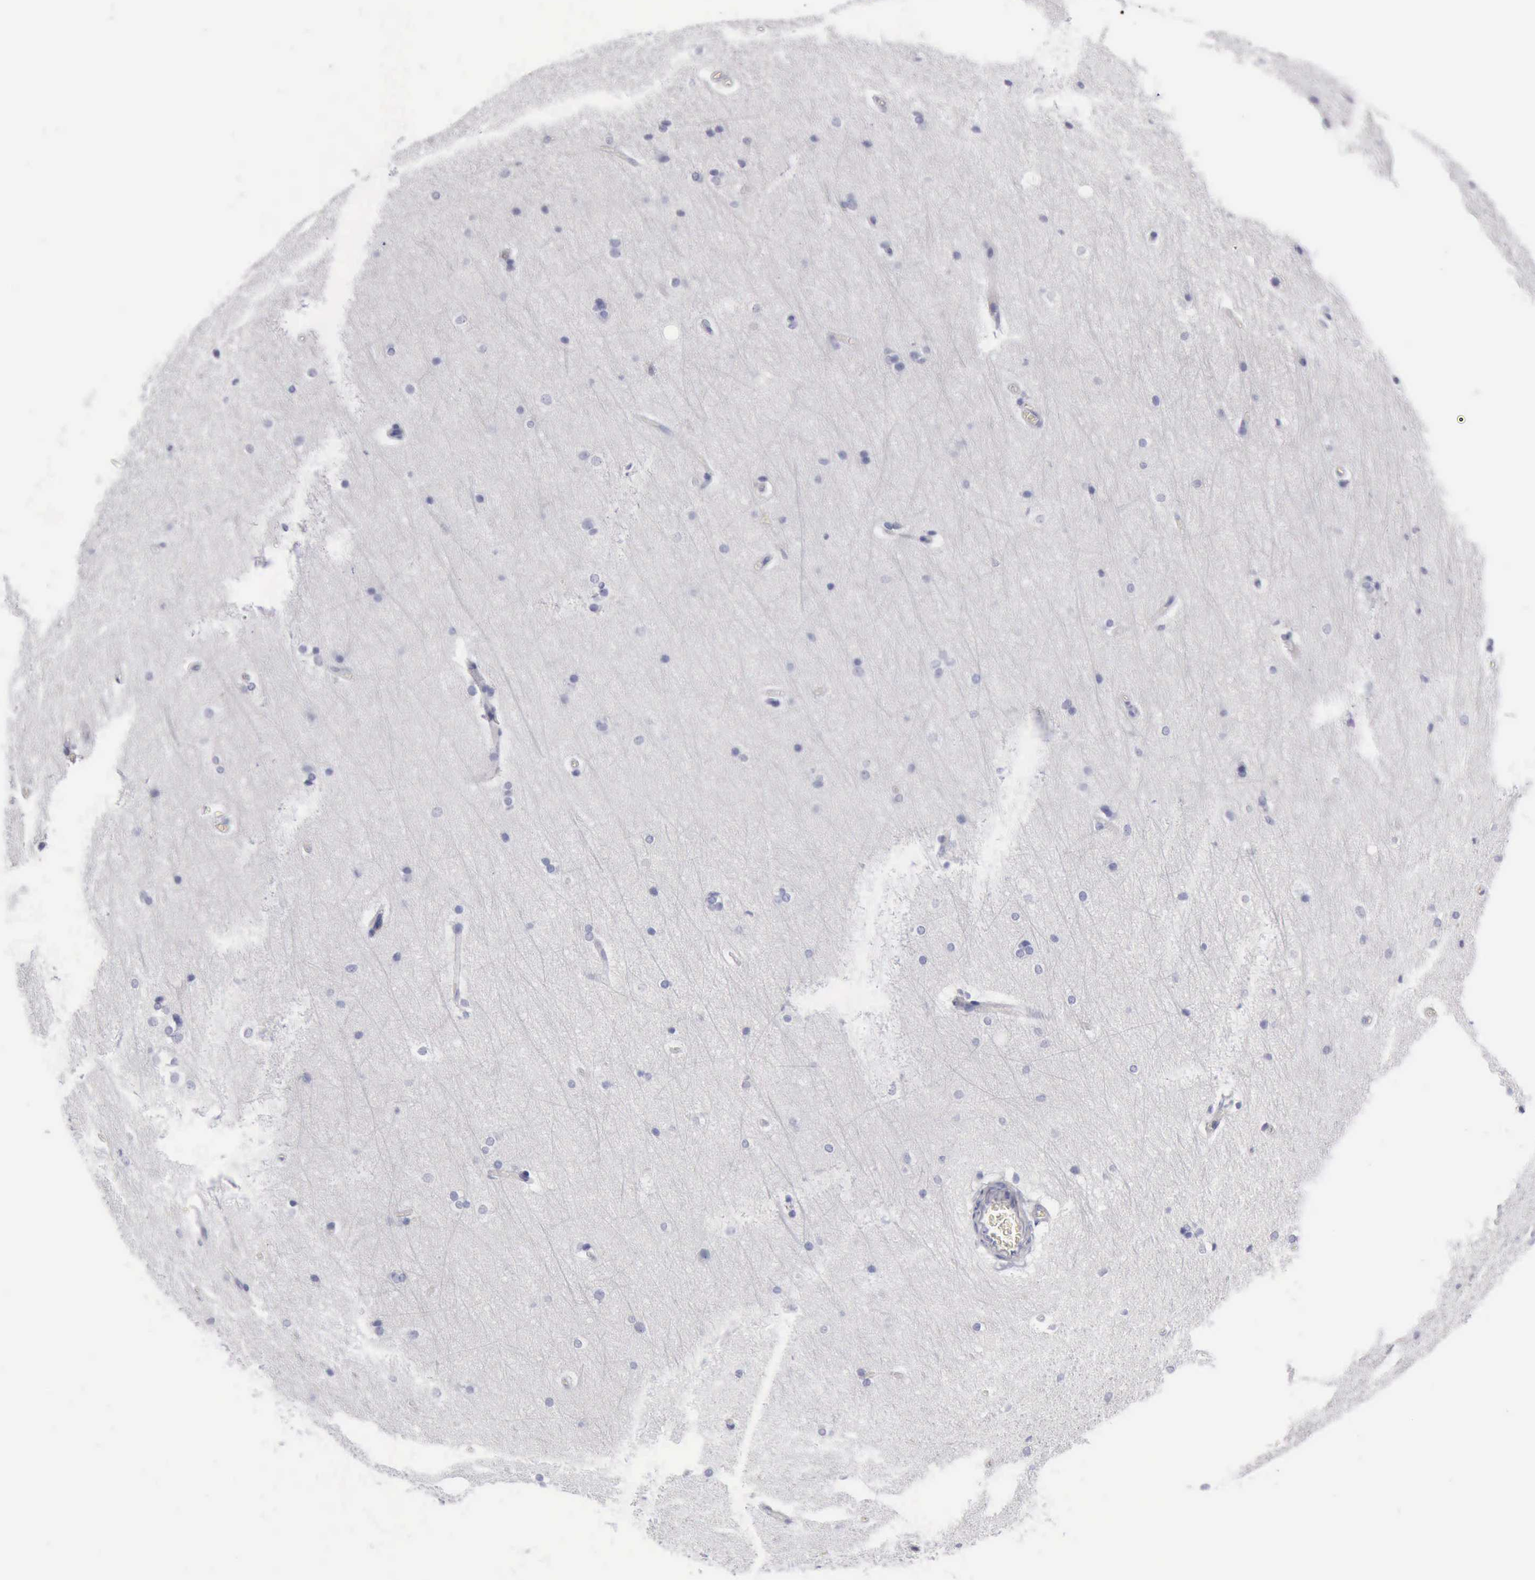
{"staining": {"intensity": "negative", "quantity": "none", "location": "none"}, "tissue": "cerebral cortex", "cell_type": "Endothelial cells", "image_type": "normal", "snomed": [{"axis": "morphology", "description": "Normal tissue, NOS"}, {"axis": "topography", "description": "Cerebral cortex"}, {"axis": "topography", "description": "Hippocampus"}], "caption": "Histopathology image shows no protein staining in endothelial cells of benign cerebral cortex.", "gene": "CYP19A1", "patient": {"sex": "female", "age": 19}}